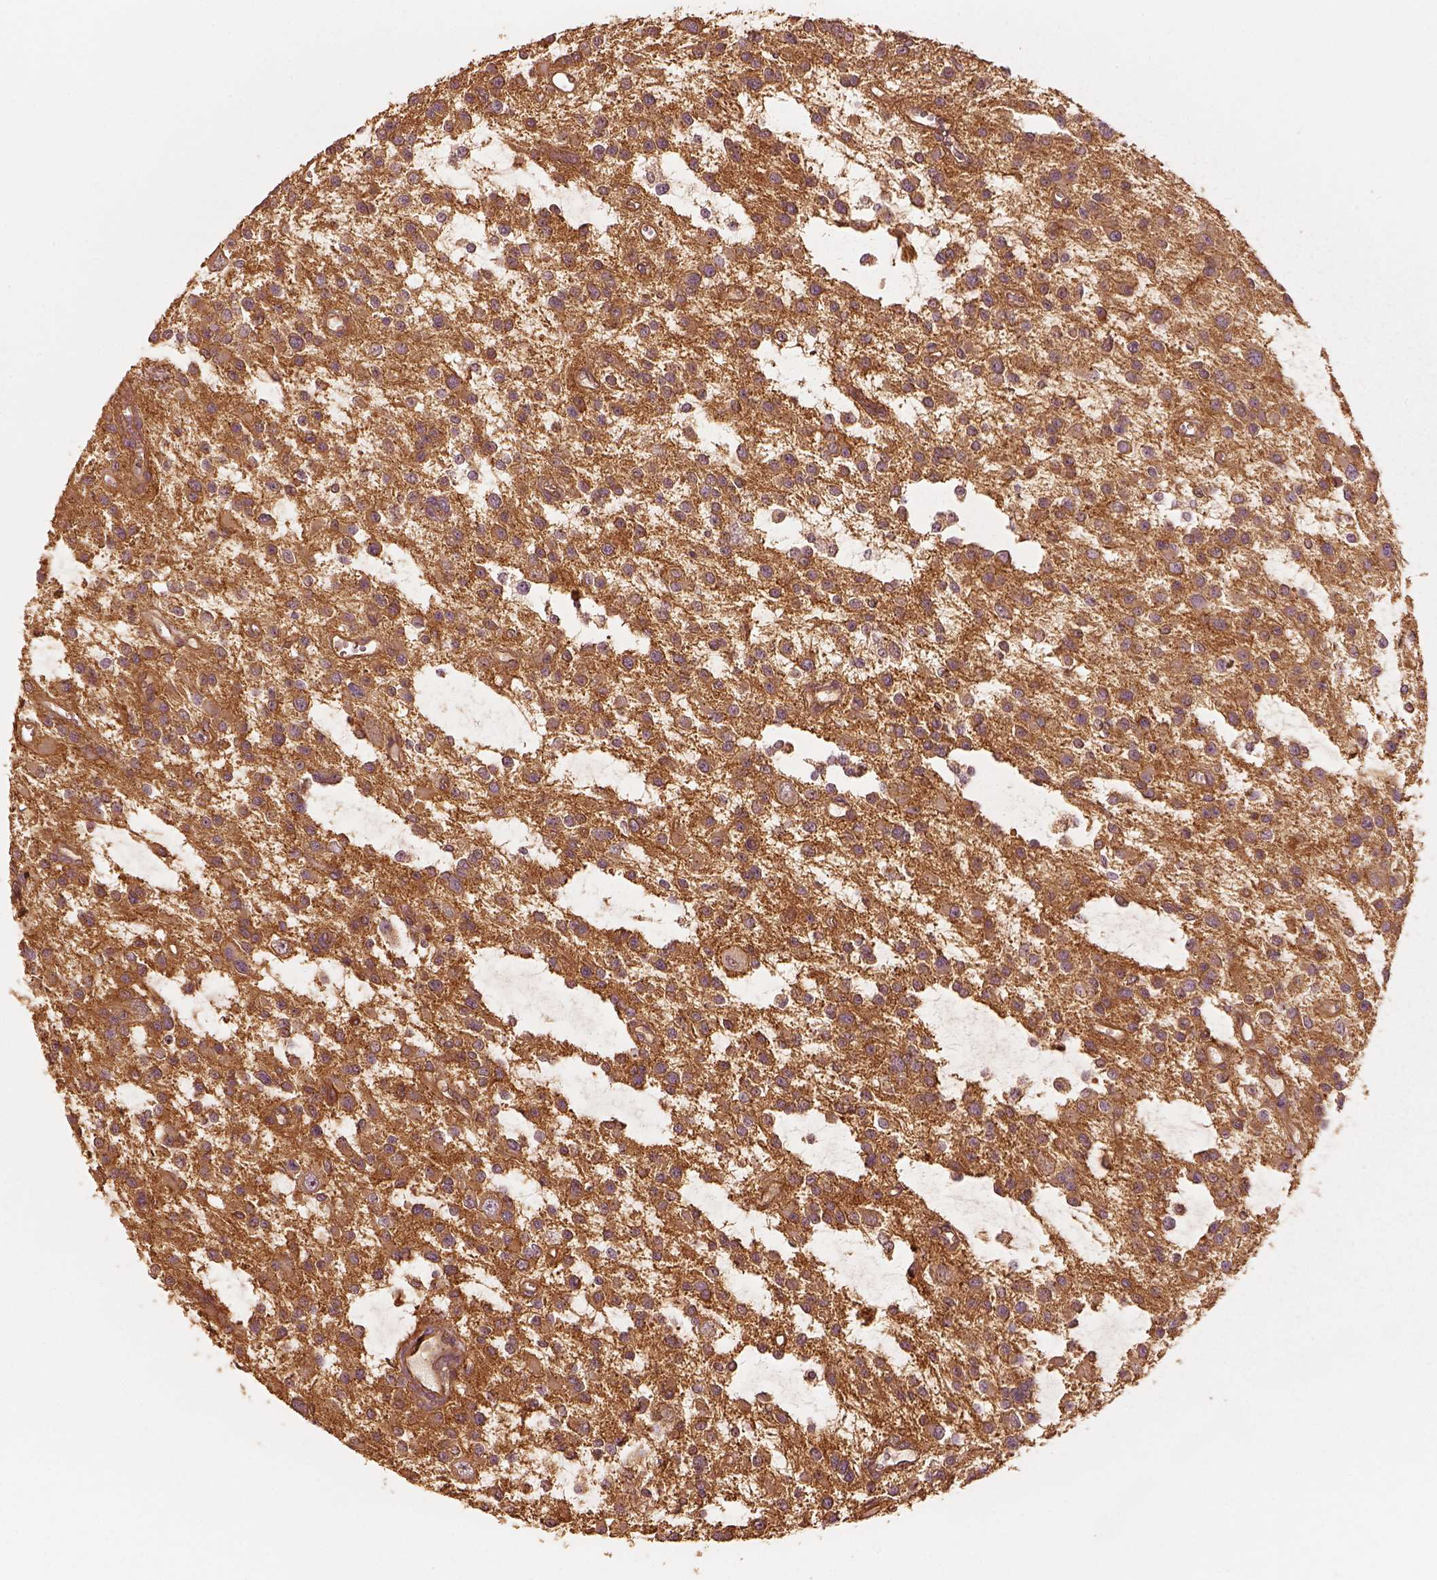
{"staining": {"intensity": "strong", "quantity": ">75%", "location": "cytoplasmic/membranous"}, "tissue": "glioma", "cell_type": "Tumor cells", "image_type": "cancer", "snomed": [{"axis": "morphology", "description": "Glioma, malignant, Low grade"}, {"axis": "topography", "description": "Brain"}], "caption": "Glioma was stained to show a protein in brown. There is high levels of strong cytoplasmic/membranous staining in about >75% of tumor cells.", "gene": "WDR7", "patient": {"sex": "male", "age": 43}}